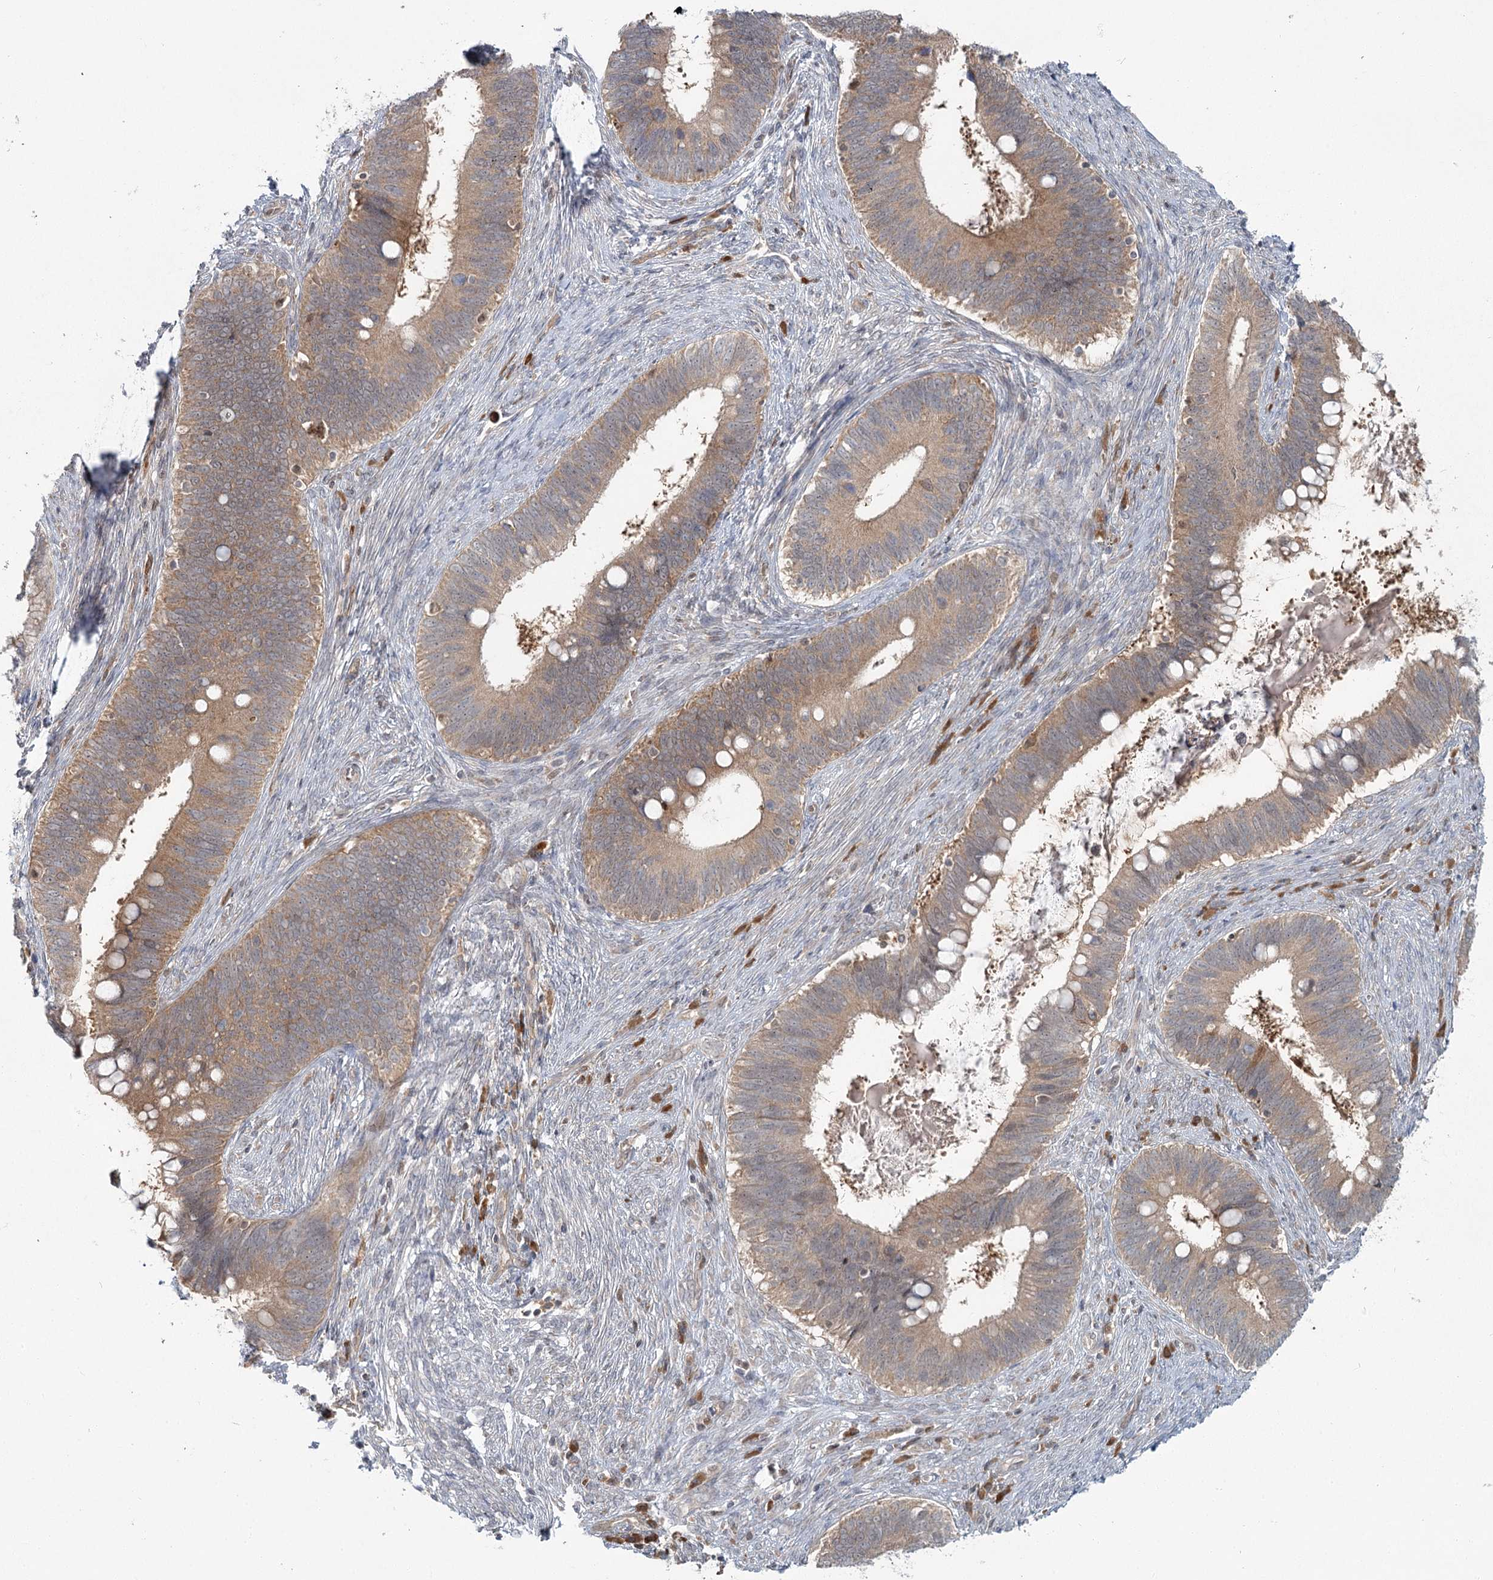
{"staining": {"intensity": "moderate", "quantity": ">75%", "location": "cytoplasmic/membranous"}, "tissue": "cervical cancer", "cell_type": "Tumor cells", "image_type": "cancer", "snomed": [{"axis": "morphology", "description": "Adenocarcinoma, NOS"}, {"axis": "topography", "description": "Cervix"}], "caption": "Immunohistochemical staining of human adenocarcinoma (cervical) exhibits medium levels of moderate cytoplasmic/membranous positivity in about >75% of tumor cells. Using DAB (brown) and hematoxylin (blue) stains, captured at high magnification using brightfield microscopy.", "gene": "THNSL1", "patient": {"sex": "female", "age": 42}}